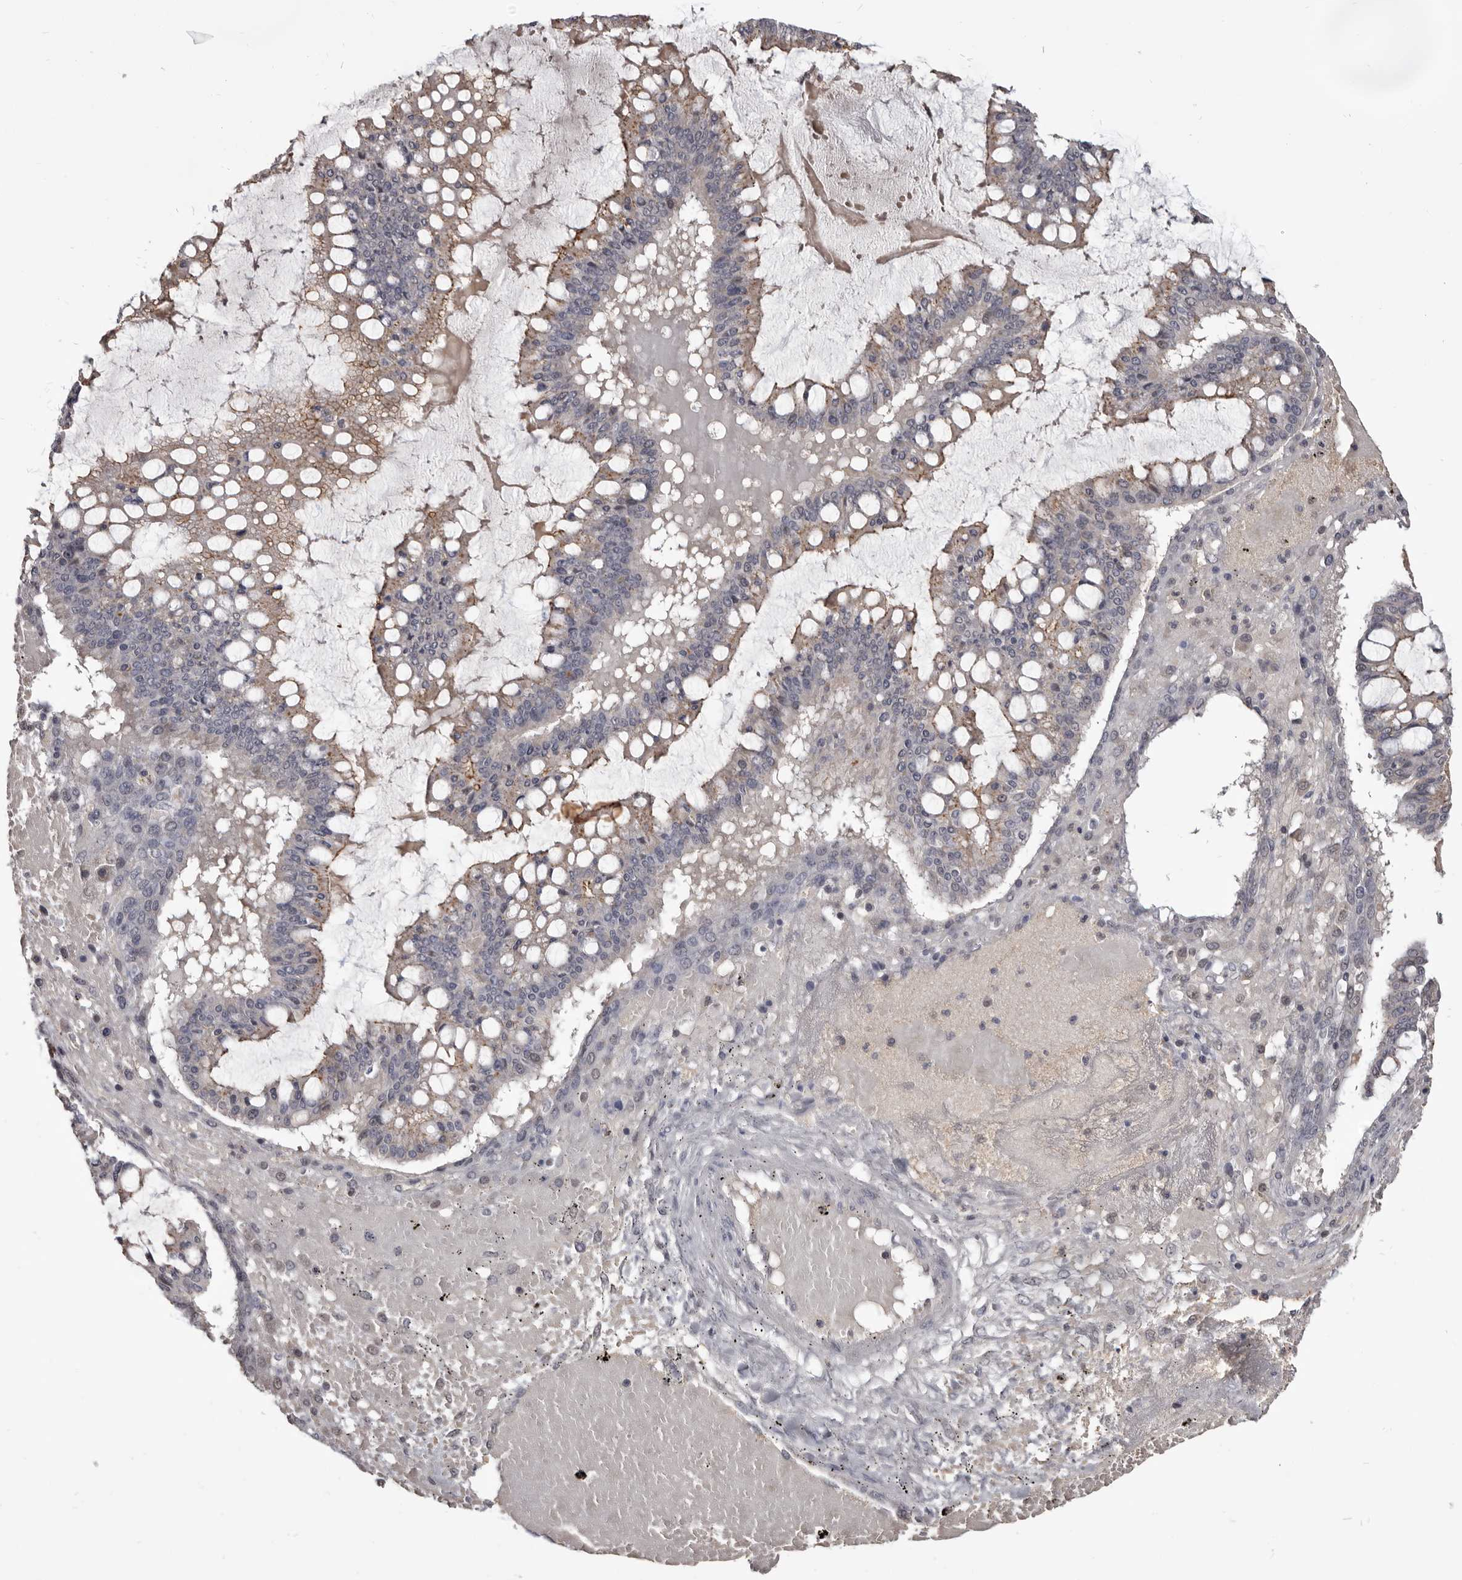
{"staining": {"intensity": "moderate", "quantity": "25%-75%", "location": "cytoplasmic/membranous"}, "tissue": "ovarian cancer", "cell_type": "Tumor cells", "image_type": "cancer", "snomed": [{"axis": "morphology", "description": "Cystadenocarcinoma, mucinous, NOS"}, {"axis": "topography", "description": "Ovary"}], "caption": "Brown immunohistochemical staining in ovarian mucinous cystadenocarcinoma demonstrates moderate cytoplasmic/membranous positivity in about 25%-75% of tumor cells.", "gene": "CGN", "patient": {"sex": "female", "age": 73}}